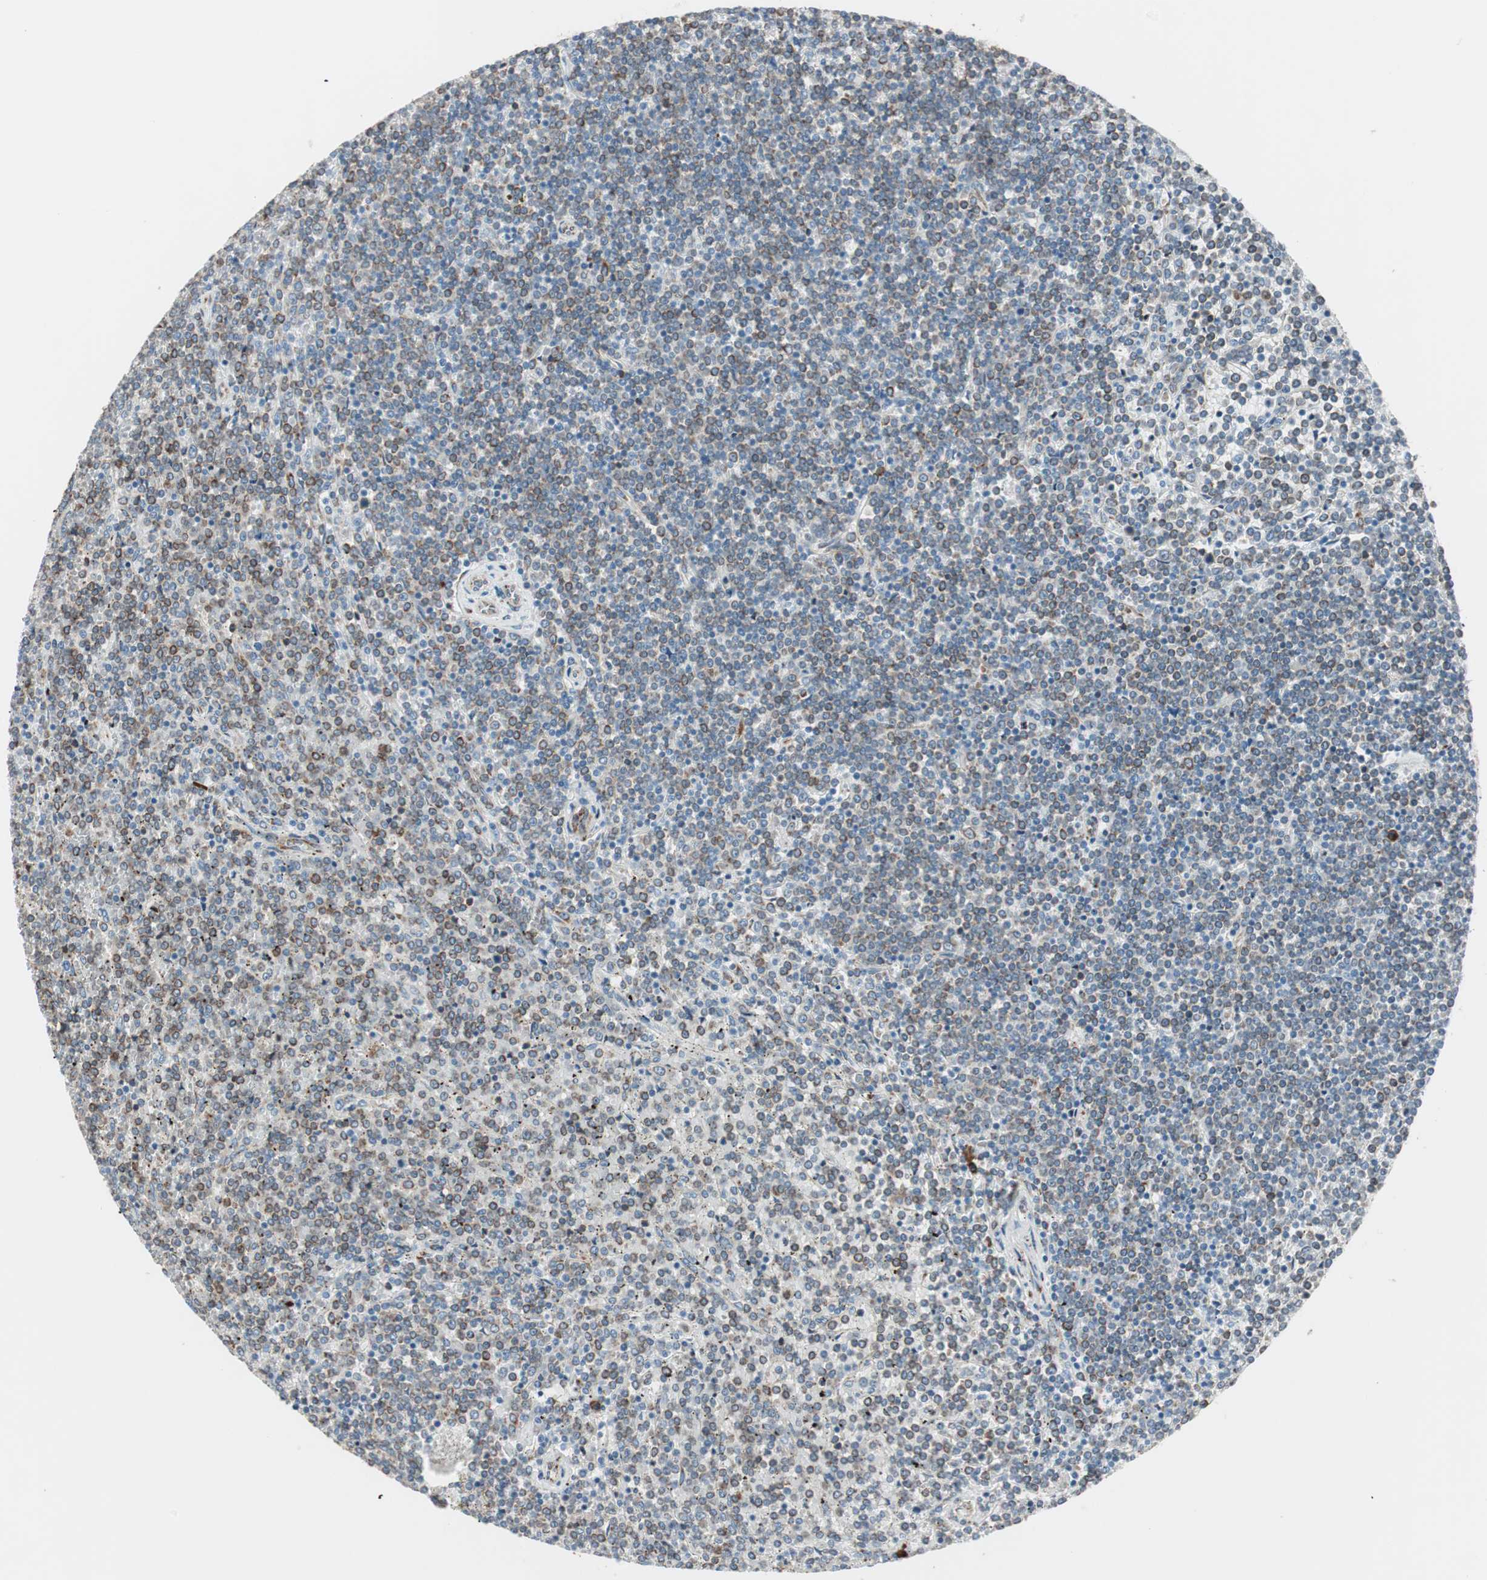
{"staining": {"intensity": "moderate", "quantity": "25%-75%", "location": "cytoplasmic/membranous"}, "tissue": "lymphoma", "cell_type": "Tumor cells", "image_type": "cancer", "snomed": [{"axis": "morphology", "description": "Malignant lymphoma, non-Hodgkin's type, Low grade"}, {"axis": "topography", "description": "Spleen"}], "caption": "Immunohistochemical staining of lymphoma shows medium levels of moderate cytoplasmic/membranous positivity in about 25%-75% of tumor cells.", "gene": "P4HTM", "patient": {"sex": "female", "age": 19}}